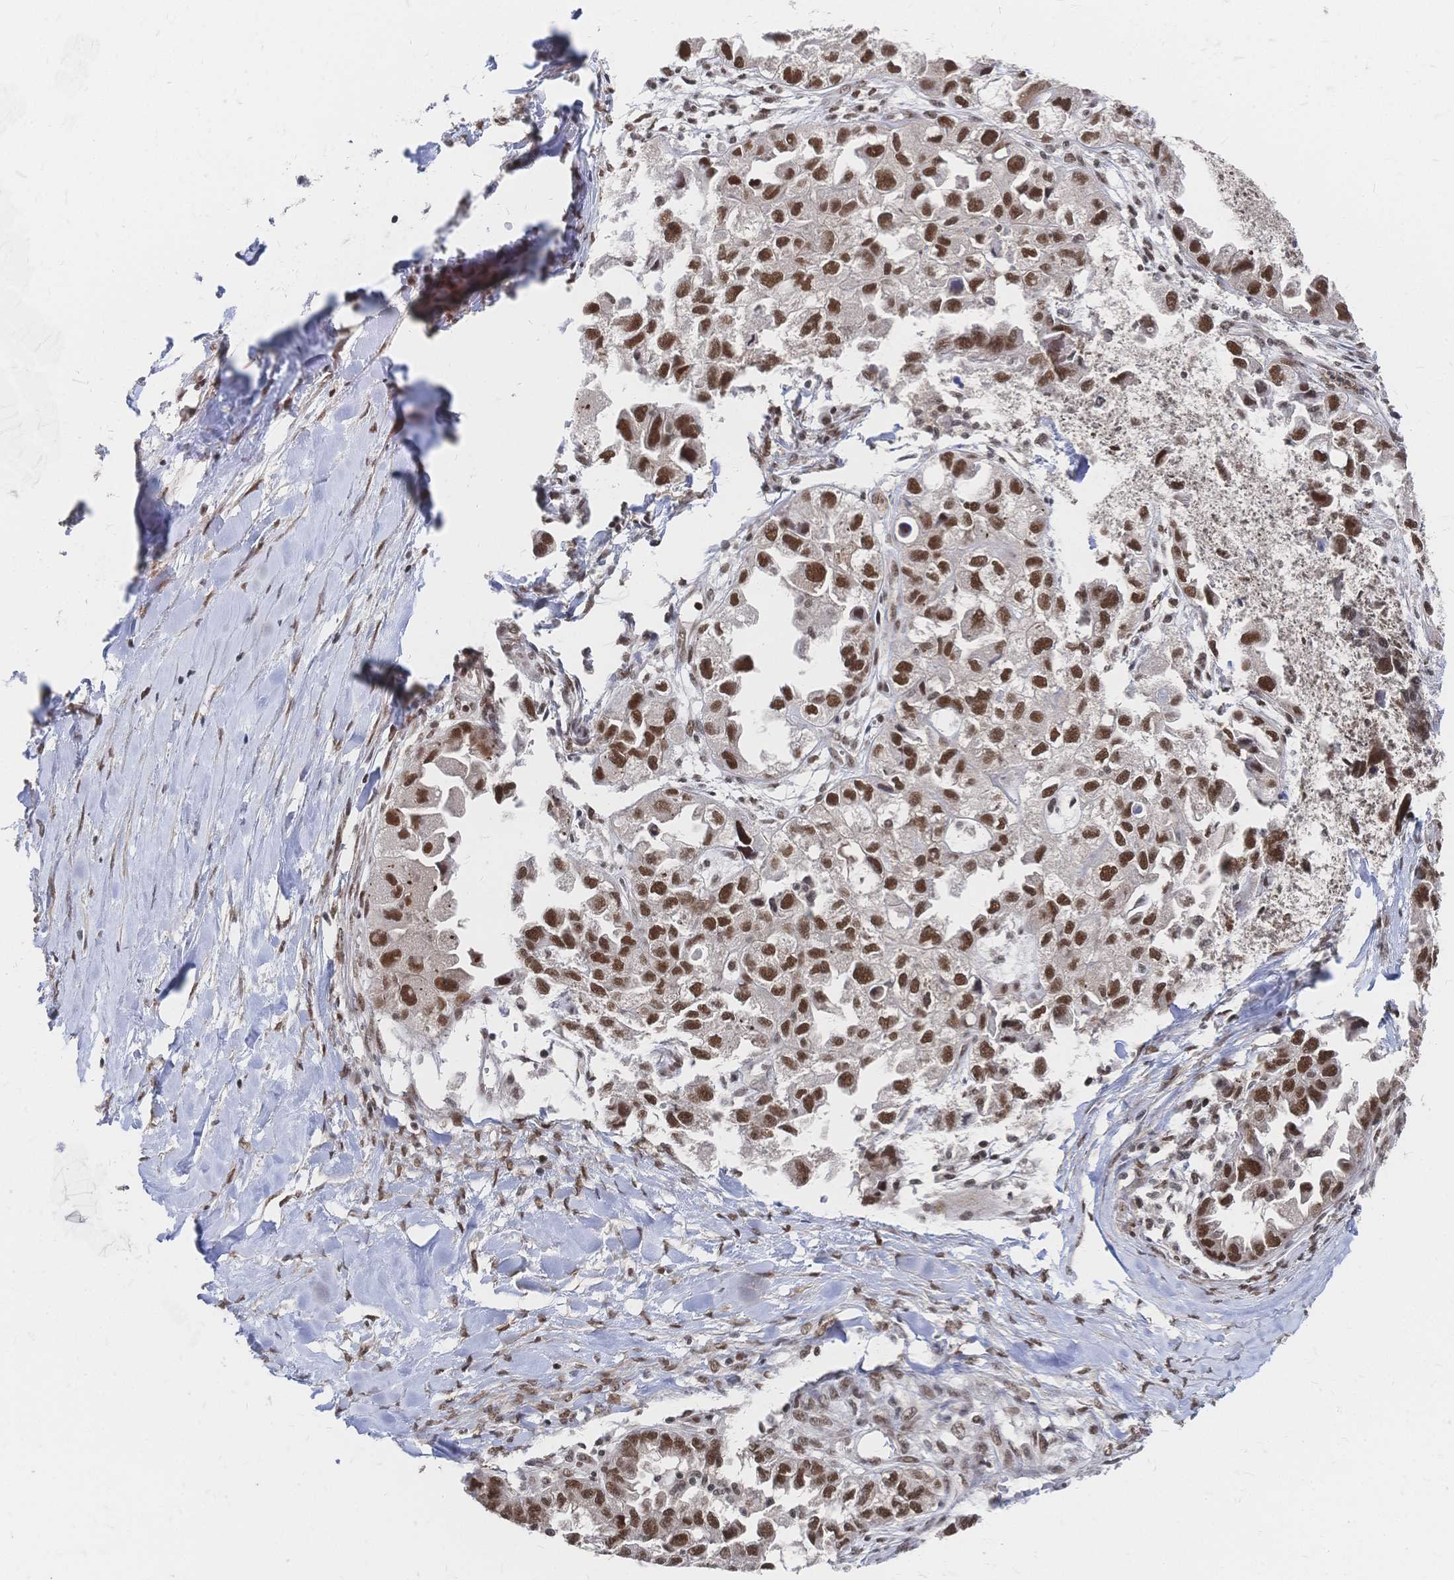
{"staining": {"intensity": "strong", "quantity": ">75%", "location": "nuclear"}, "tissue": "ovarian cancer", "cell_type": "Tumor cells", "image_type": "cancer", "snomed": [{"axis": "morphology", "description": "Cystadenocarcinoma, serous, NOS"}, {"axis": "topography", "description": "Ovary"}], "caption": "The histopathology image displays a brown stain indicating the presence of a protein in the nuclear of tumor cells in ovarian serous cystadenocarcinoma.", "gene": "NELFA", "patient": {"sex": "female", "age": 84}}